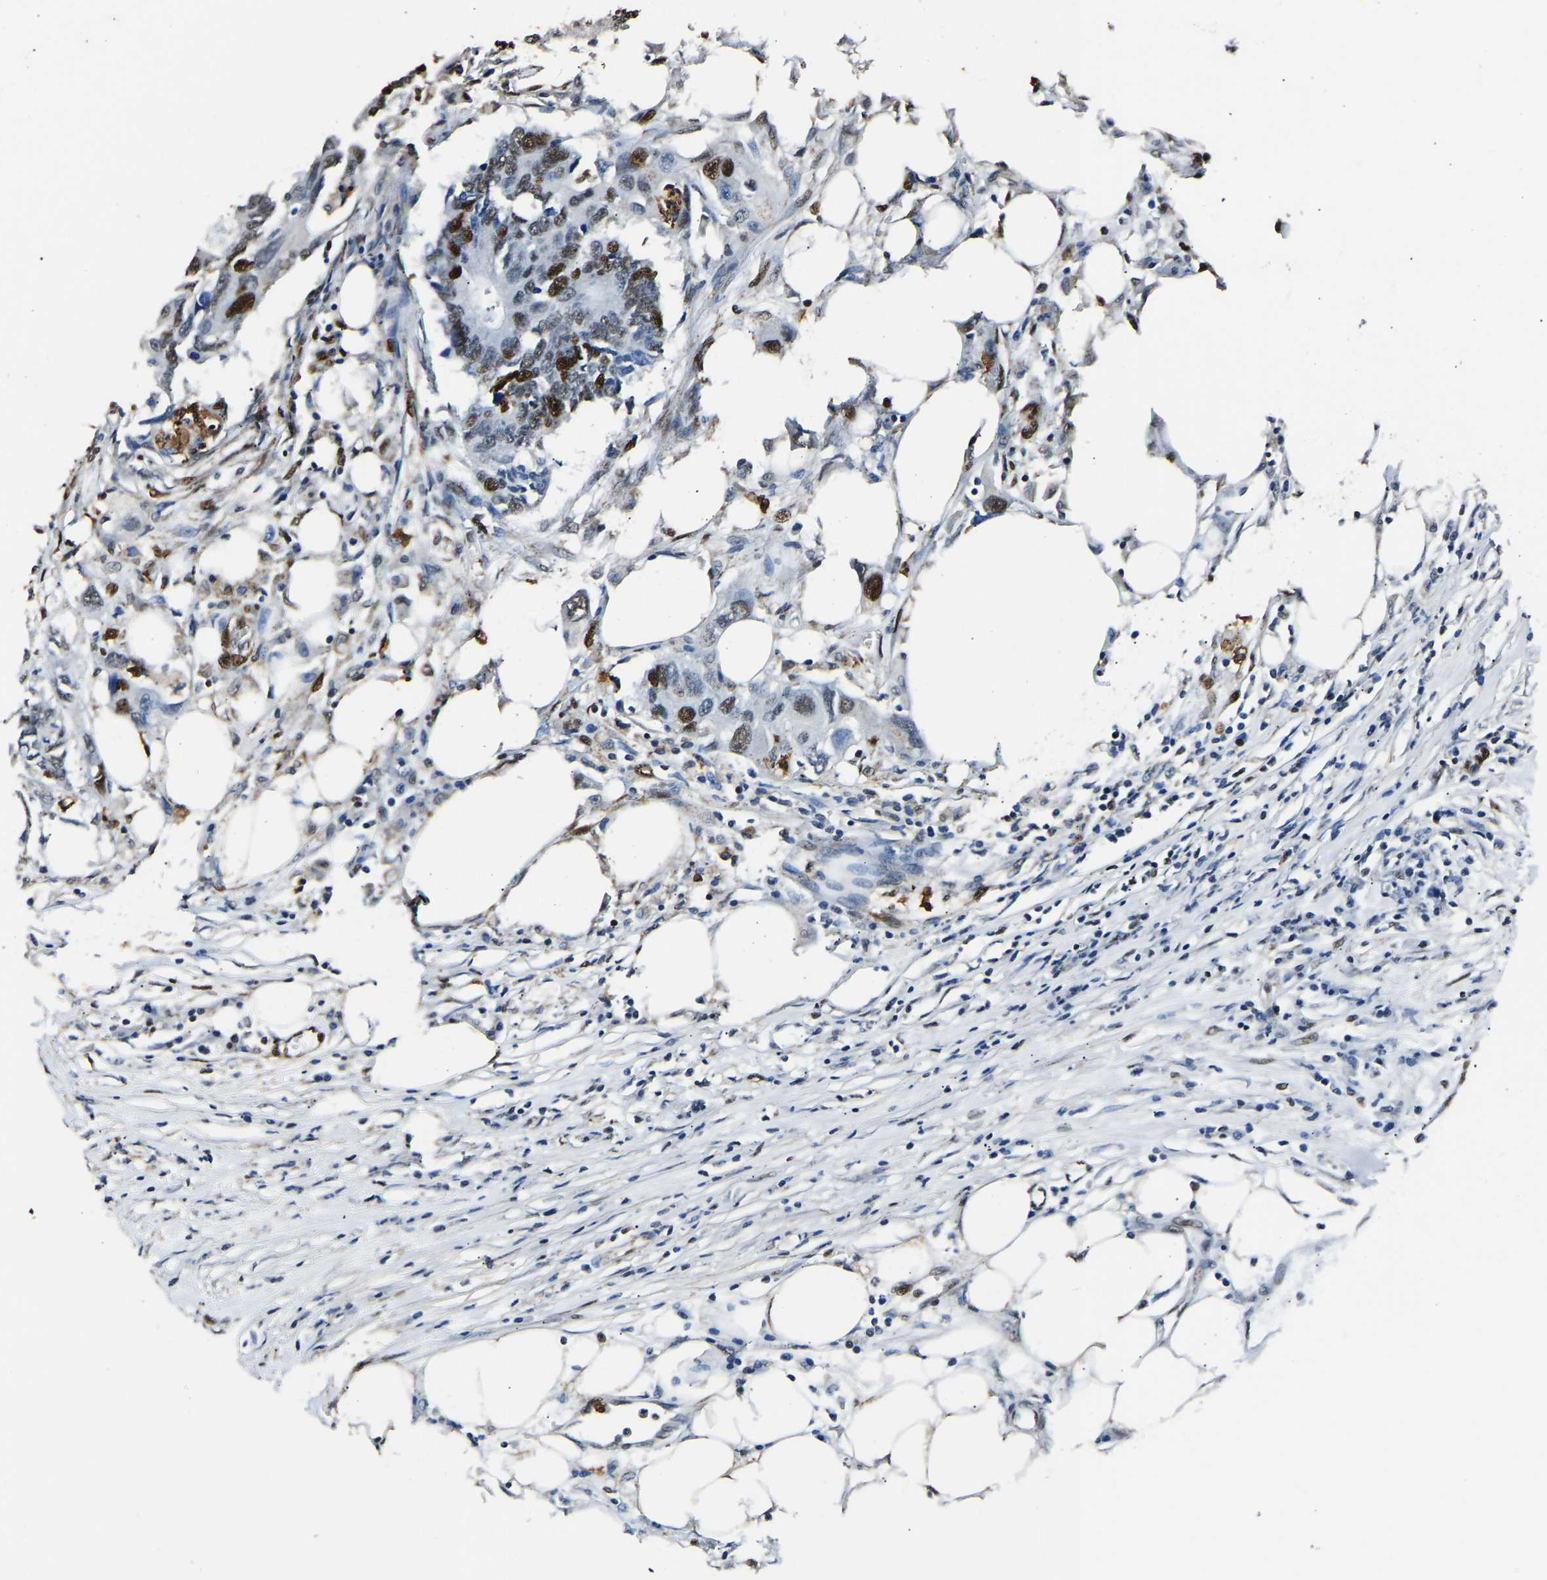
{"staining": {"intensity": "strong", "quantity": ">75%", "location": "nuclear"}, "tissue": "colorectal cancer", "cell_type": "Tumor cells", "image_type": "cancer", "snomed": [{"axis": "morphology", "description": "Adenocarcinoma, NOS"}, {"axis": "topography", "description": "Colon"}], "caption": "The histopathology image reveals staining of colorectal adenocarcinoma, revealing strong nuclear protein expression (brown color) within tumor cells.", "gene": "SAFB", "patient": {"sex": "male", "age": 71}}